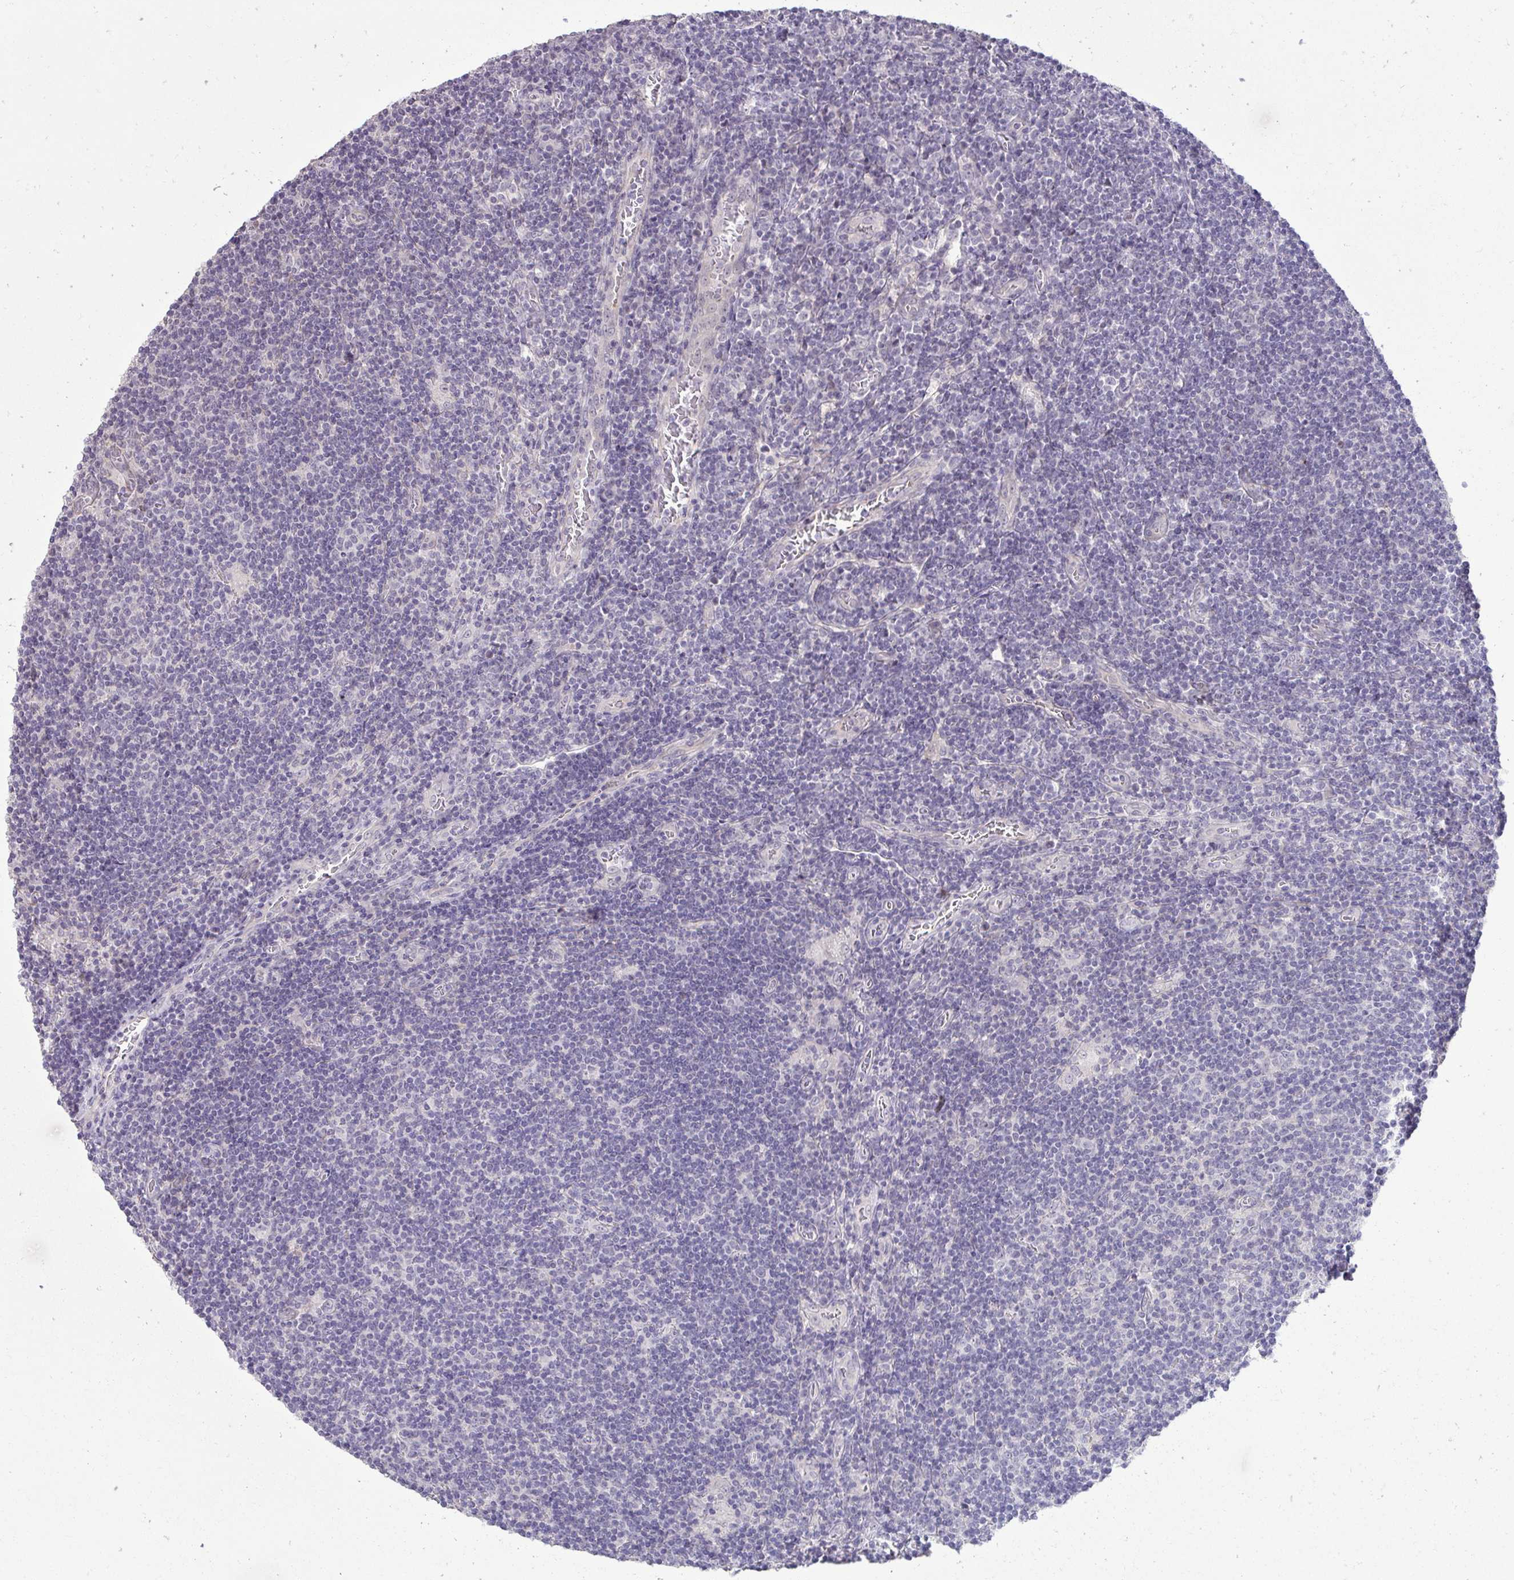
{"staining": {"intensity": "negative", "quantity": "none", "location": "none"}, "tissue": "lymphoma", "cell_type": "Tumor cells", "image_type": "cancer", "snomed": [{"axis": "morphology", "description": "Hodgkin's disease, NOS"}, {"axis": "topography", "description": "Lymph node"}], "caption": "The immunohistochemistry (IHC) histopathology image has no significant expression in tumor cells of lymphoma tissue.", "gene": "SLC30A3", "patient": {"sex": "male", "age": 40}}